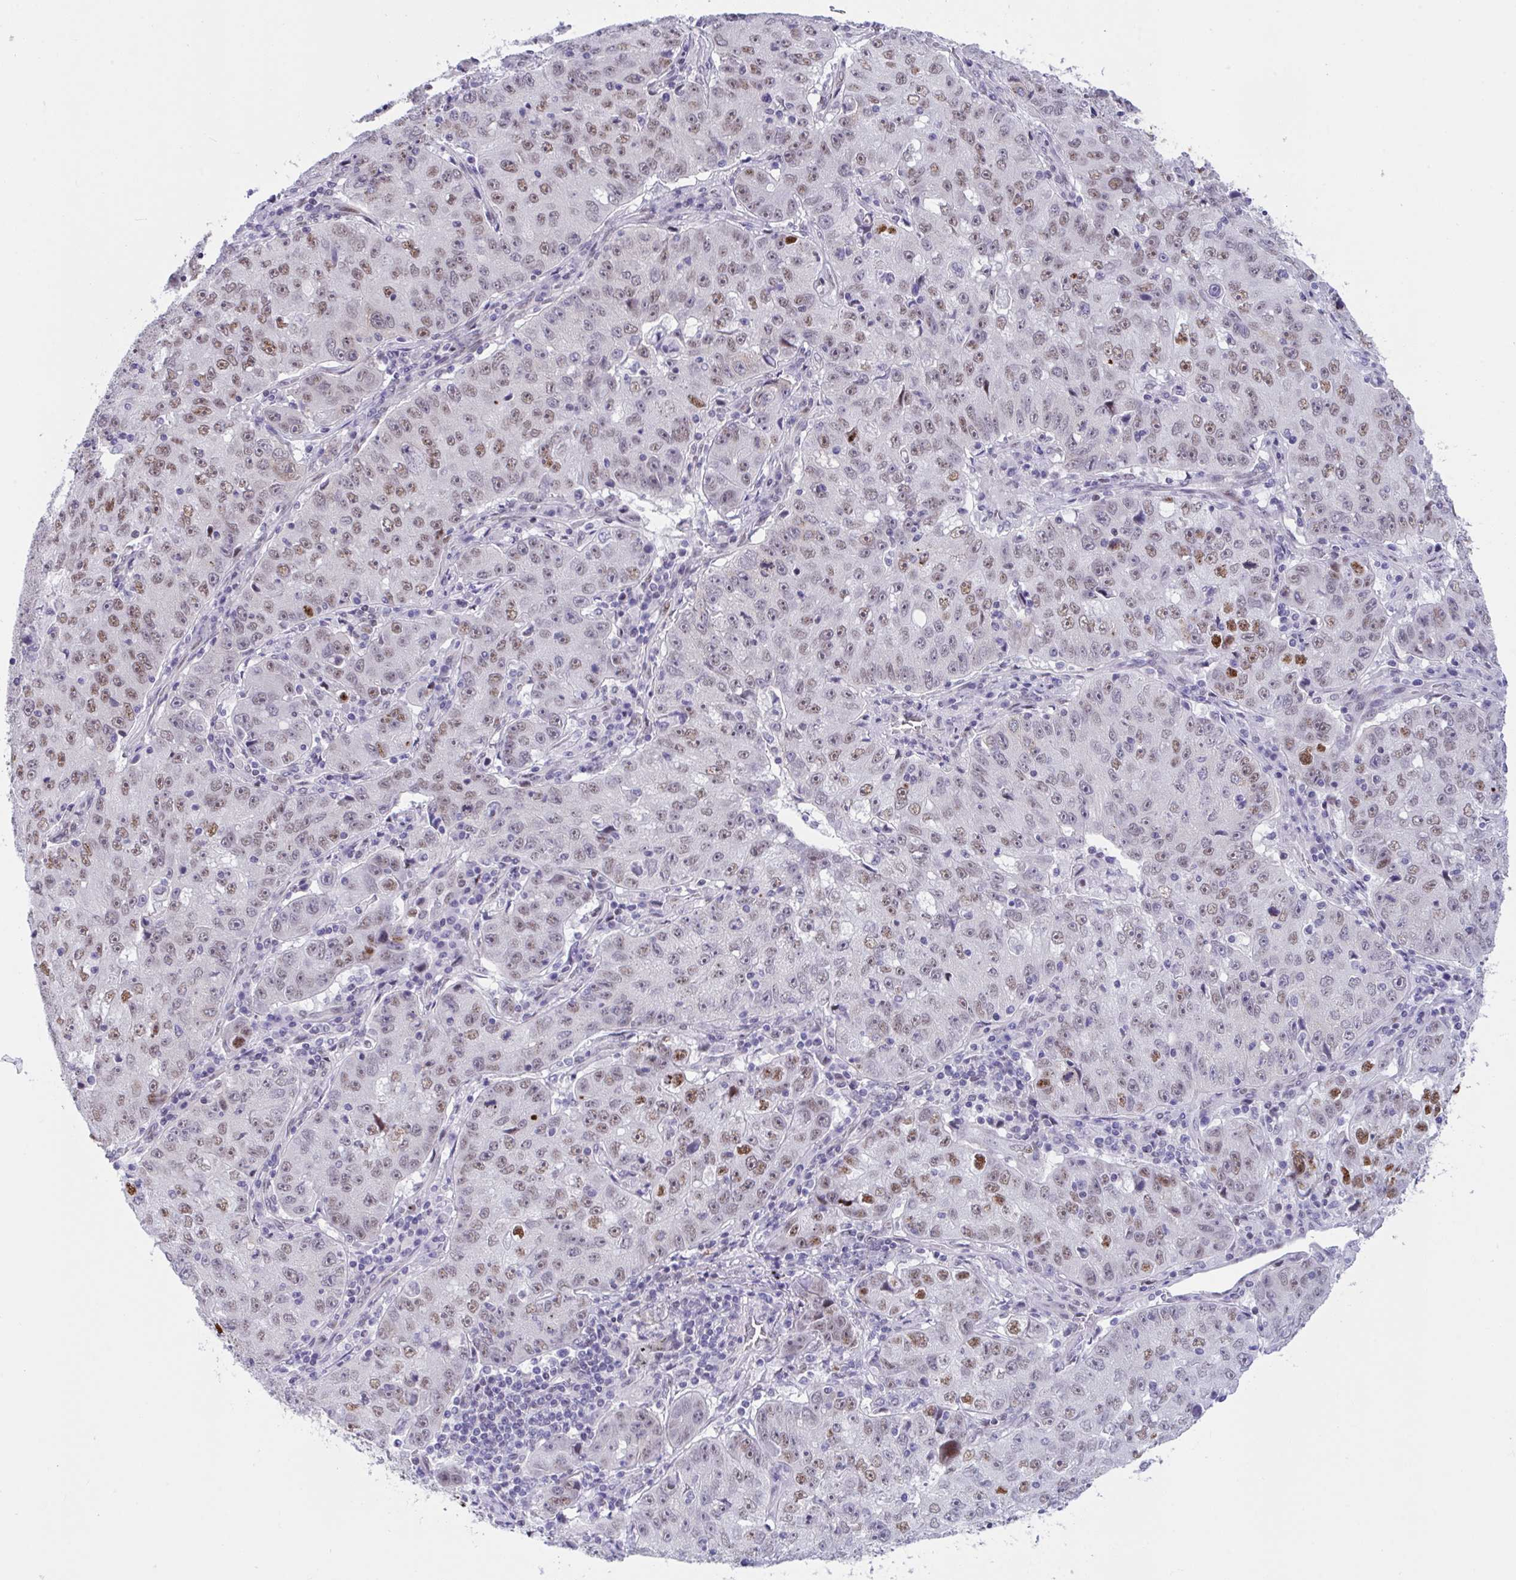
{"staining": {"intensity": "moderate", "quantity": ">75%", "location": "nuclear"}, "tissue": "lung cancer", "cell_type": "Tumor cells", "image_type": "cancer", "snomed": [{"axis": "morphology", "description": "Normal morphology"}, {"axis": "morphology", "description": "Adenocarcinoma, NOS"}, {"axis": "topography", "description": "Lymph node"}, {"axis": "topography", "description": "Lung"}], "caption": "This histopathology image displays immunohistochemistry staining of human lung cancer, with medium moderate nuclear staining in approximately >75% of tumor cells.", "gene": "IKZF2", "patient": {"sex": "female", "age": 57}}